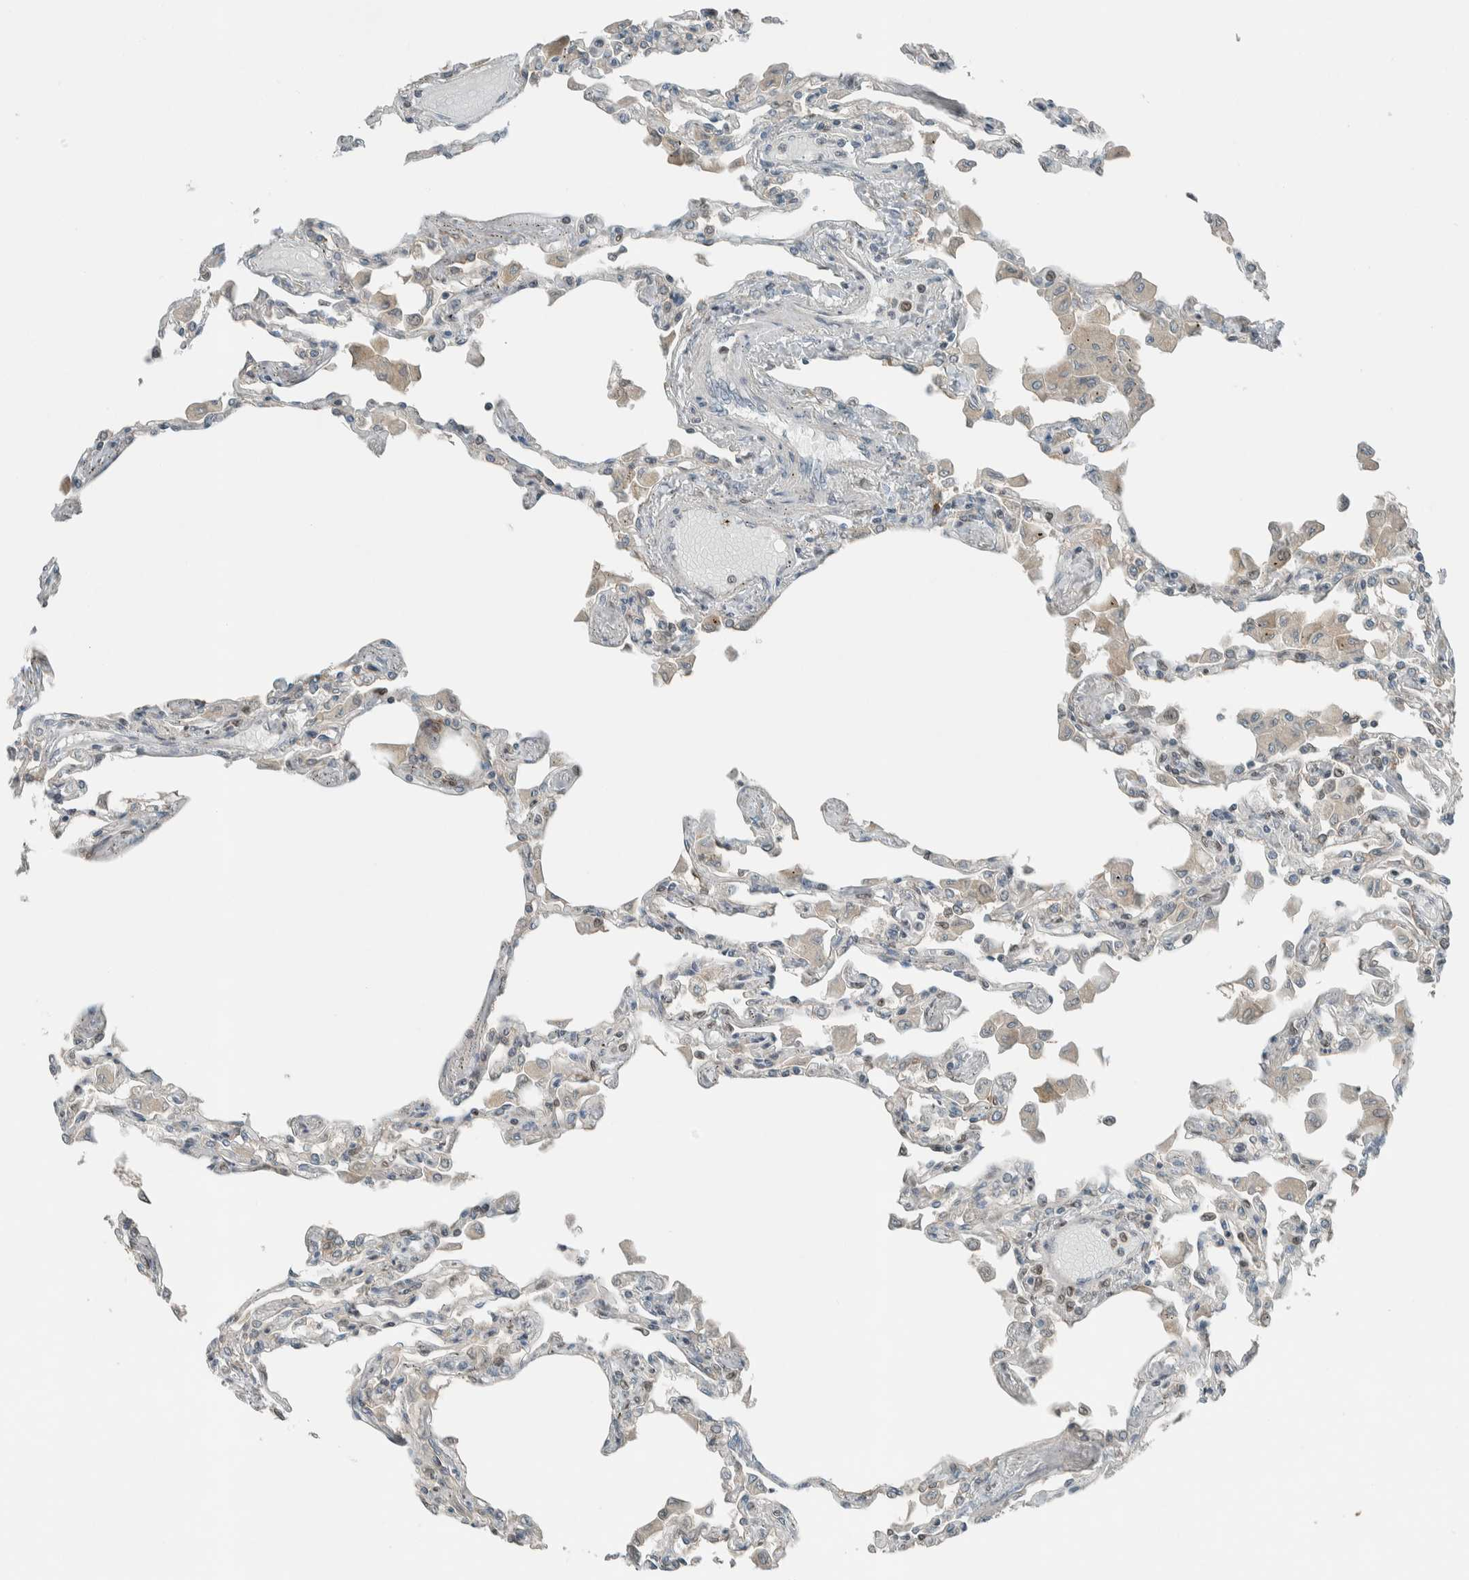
{"staining": {"intensity": "weak", "quantity": "<25%", "location": "cytoplasmic/membranous"}, "tissue": "lung", "cell_type": "Alveolar cells", "image_type": "normal", "snomed": [{"axis": "morphology", "description": "Normal tissue, NOS"}, {"axis": "topography", "description": "Bronchus"}, {"axis": "topography", "description": "Lung"}], "caption": "High magnification brightfield microscopy of benign lung stained with DAB (brown) and counterstained with hematoxylin (blue): alveolar cells show no significant expression. Brightfield microscopy of IHC stained with DAB (3,3'-diaminobenzidine) (brown) and hematoxylin (blue), captured at high magnification.", "gene": "SEL1L", "patient": {"sex": "female", "age": 49}}